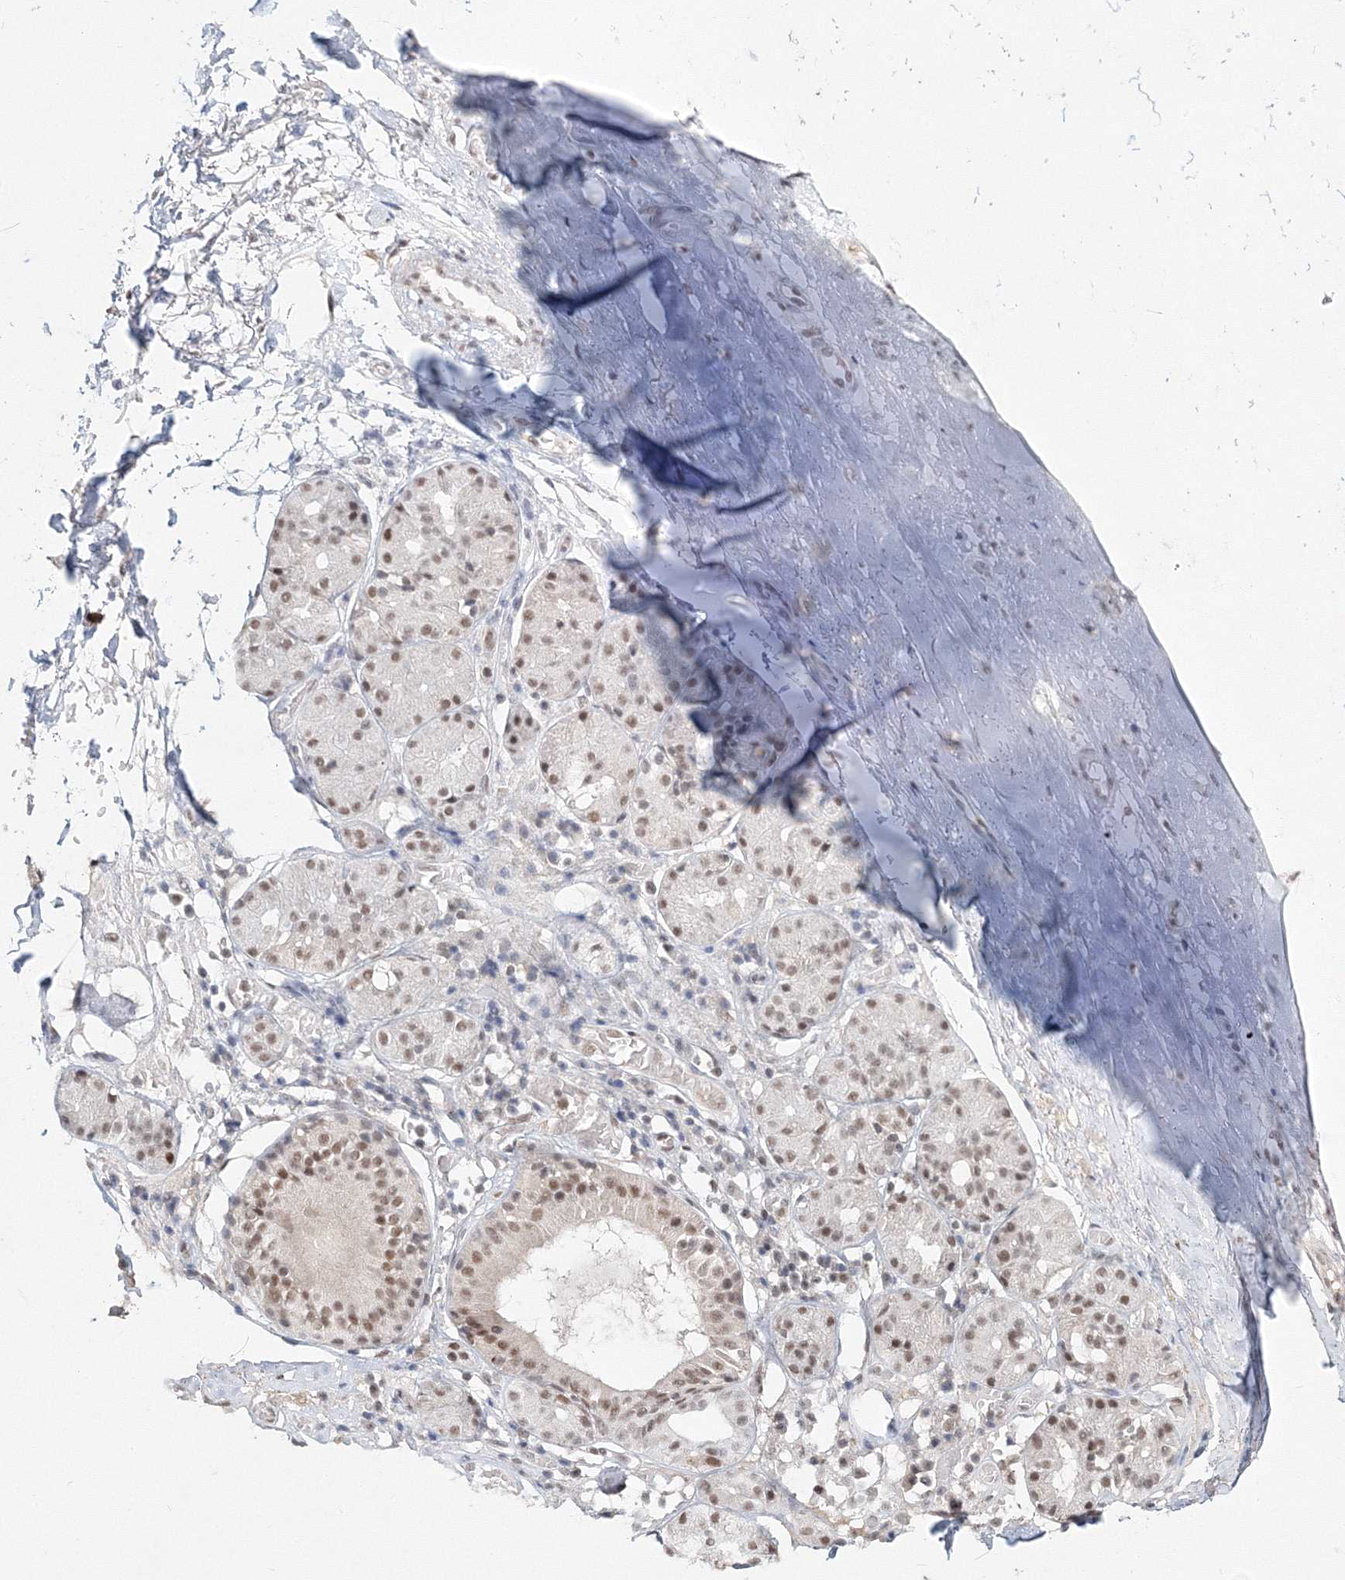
{"staining": {"intensity": "moderate", "quantity": "25%-75%", "location": "nuclear"}, "tissue": "adipose tissue", "cell_type": "Adipocytes", "image_type": "normal", "snomed": [{"axis": "morphology", "description": "Normal tissue, NOS"}, {"axis": "morphology", "description": "Basal cell carcinoma"}, {"axis": "topography", "description": "Cartilage tissue"}, {"axis": "topography", "description": "Nasopharynx"}, {"axis": "topography", "description": "Oral tissue"}], "caption": "An image of adipose tissue stained for a protein shows moderate nuclear brown staining in adipocytes.", "gene": "IWS1", "patient": {"sex": "female", "age": 77}}